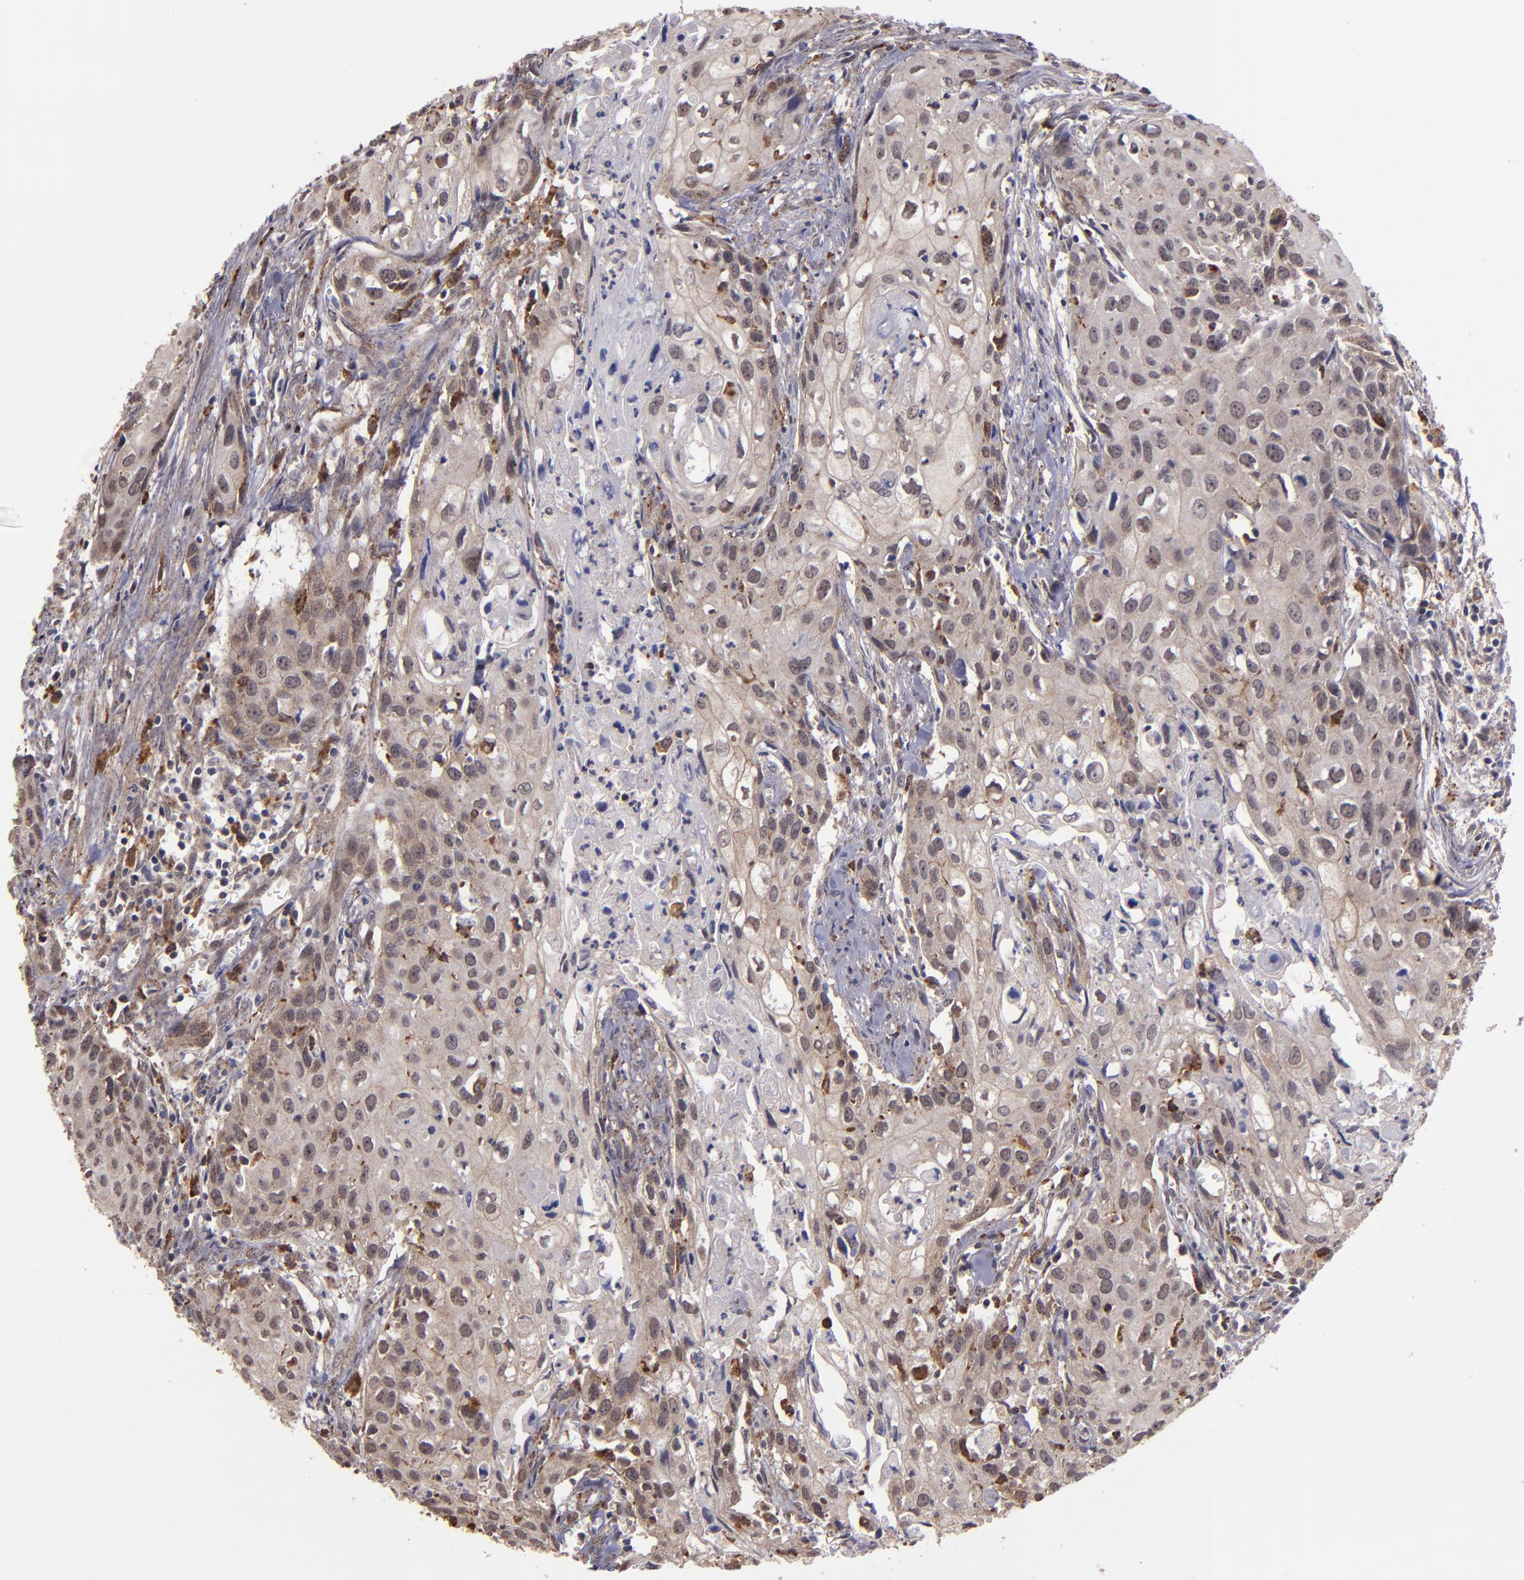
{"staining": {"intensity": "moderate", "quantity": ">75%", "location": "cytoplasmic/membranous"}, "tissue": "urothelial cancer", "cell_type": "Tumor cells", "image_type": "cancer", "snomed": [{"axis": "morphology", "description": "Urothelial carcinoma, High grade"}, {"axis": "topography", "description": "Urinary bladder"}], "caption": "A brown stain highlights moderate cytoplasmic/membranous staining of a protein in urothelial cancer tumor cells.", "gene": "SIPA1L1", "patient": {"sex": "male", "age": 54}}